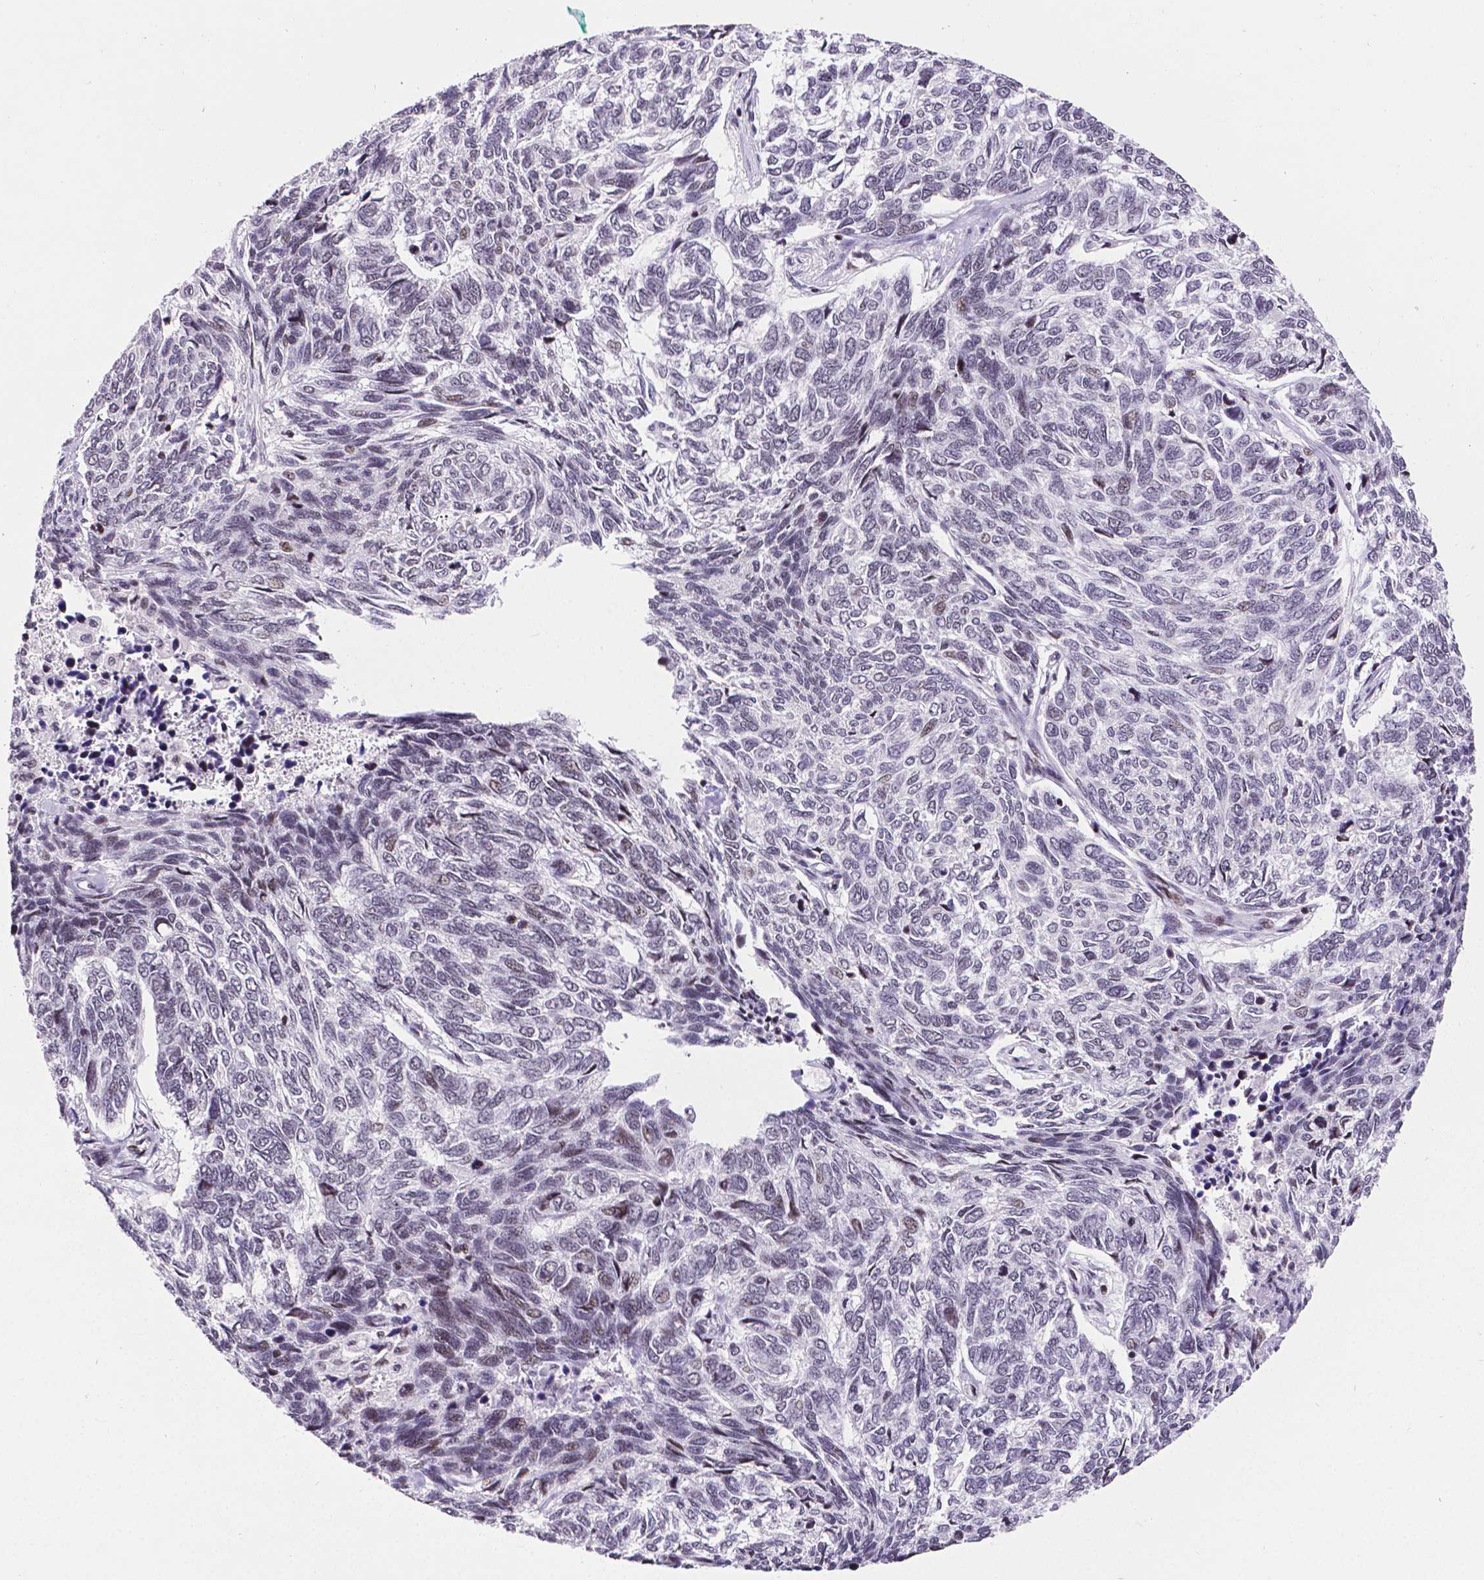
{"staining": {"intensity": "moderate", "quantity": "25%-75%", "location": "nuclear"}, "tissue": "skin cancer", "cell_type": "Tumor cells", "image_type": "cancer", "snomed": [{"axis": "morphology", "description": "Basal cell carcinoma"}, {"axis": "topography", "description": "Skin"}], "caption": "Basal cell carcinoma (skin) tissue displays moderate nuclear positivity in about 25%-75% of tumor cells, visualized by immunohistochemistry.", "gene": "CTCF", "patient": {"sex": "female", "age": 65}}